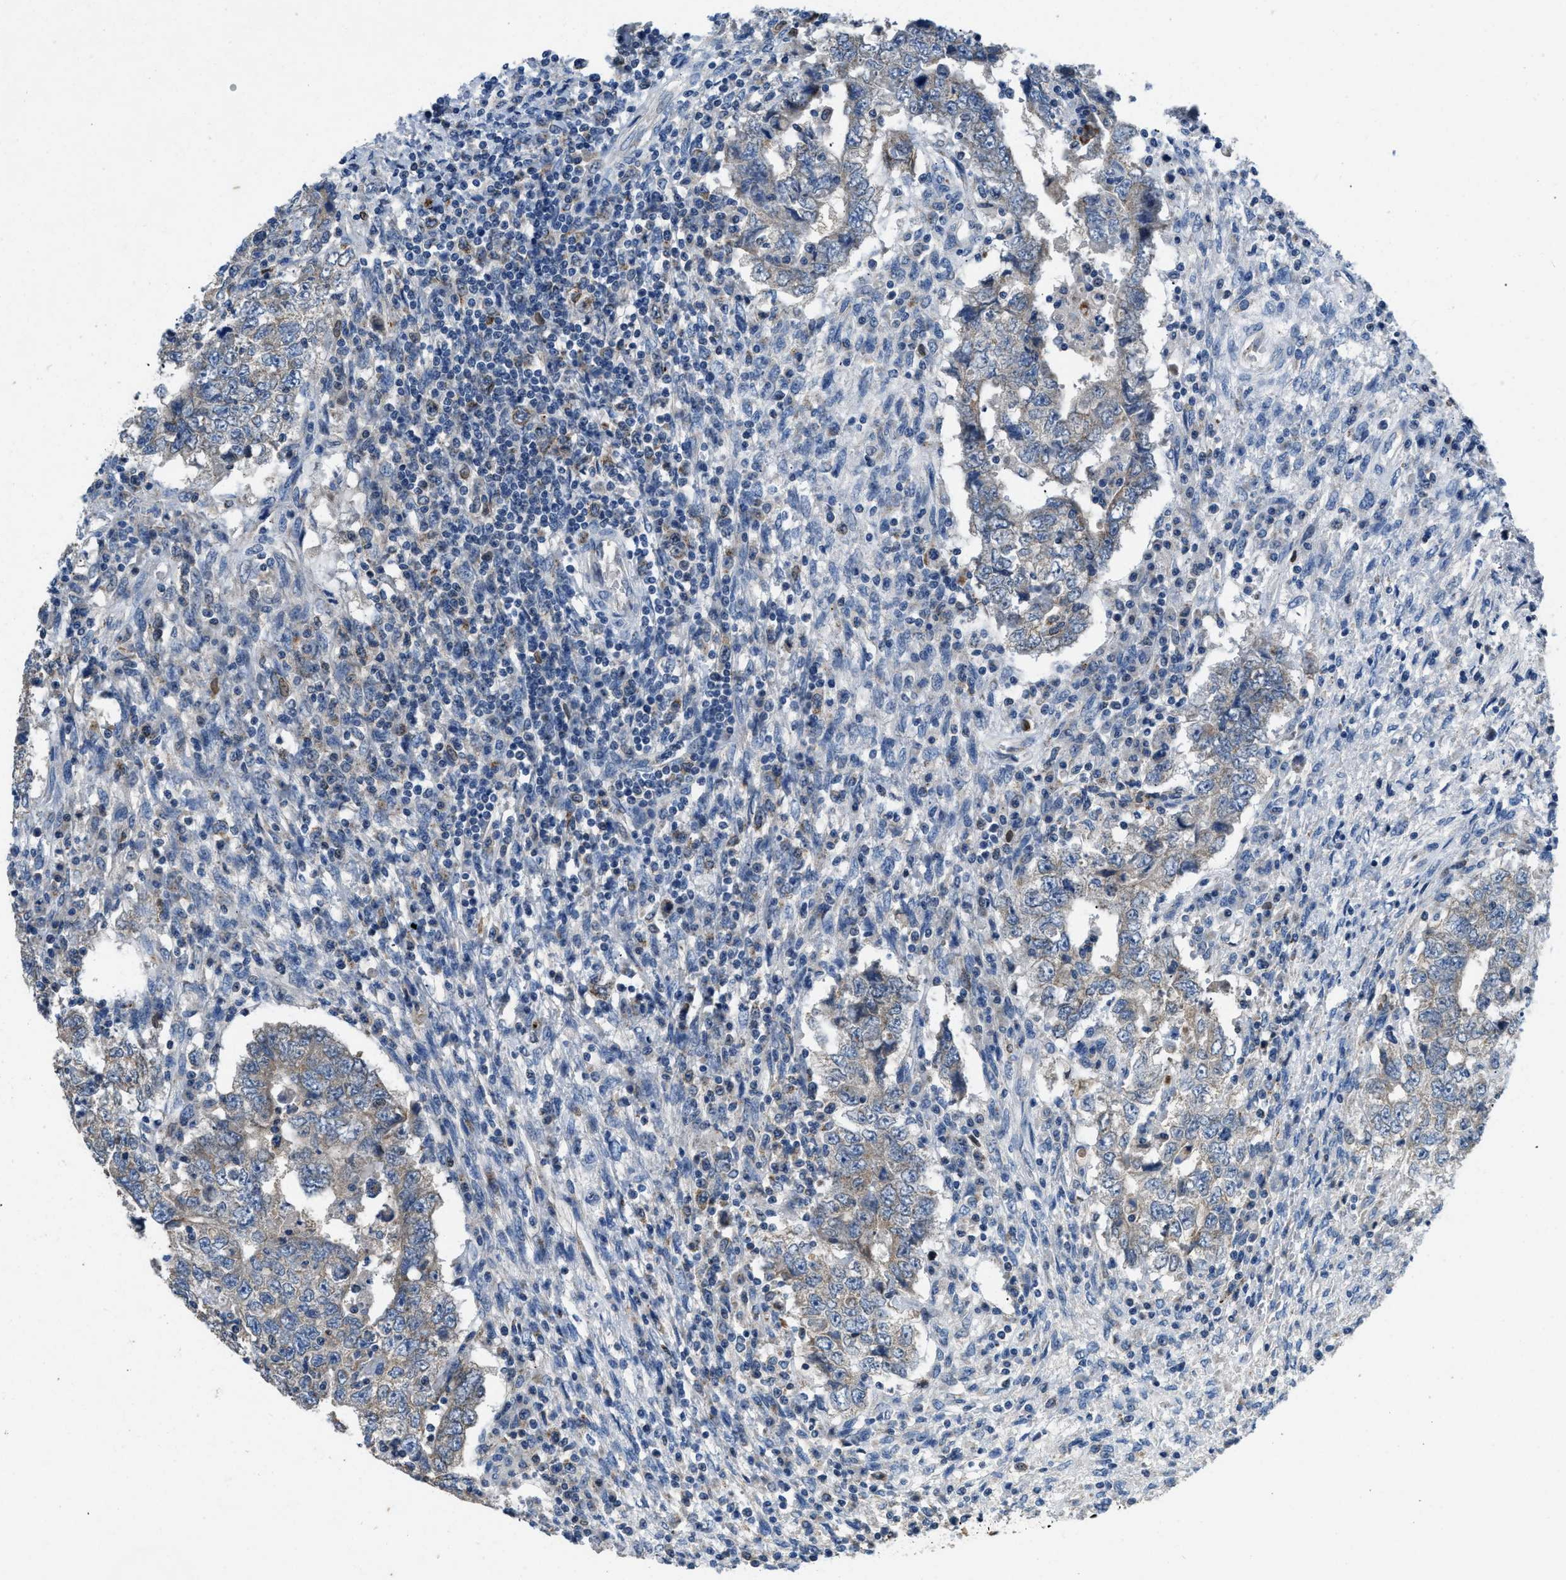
{"staining": {"intensity": "negative", "quantity": "none", "location": "none"}, "tissue": "testis cancer", "cell_type": "Tumor cells", "image_type": "cancer", "snomed": [{"axis": "morphology", "description": "Carcinoma, Embryonal, NOS"}, {"axis": "topography", "description": "Testis"}], "caption": "Human testis cancer stained for a protein using immunohistochemistry displays no positivity in tumor cells.", "gene": "TOMM34", "patient": {"sex": "male", "age": 26}}